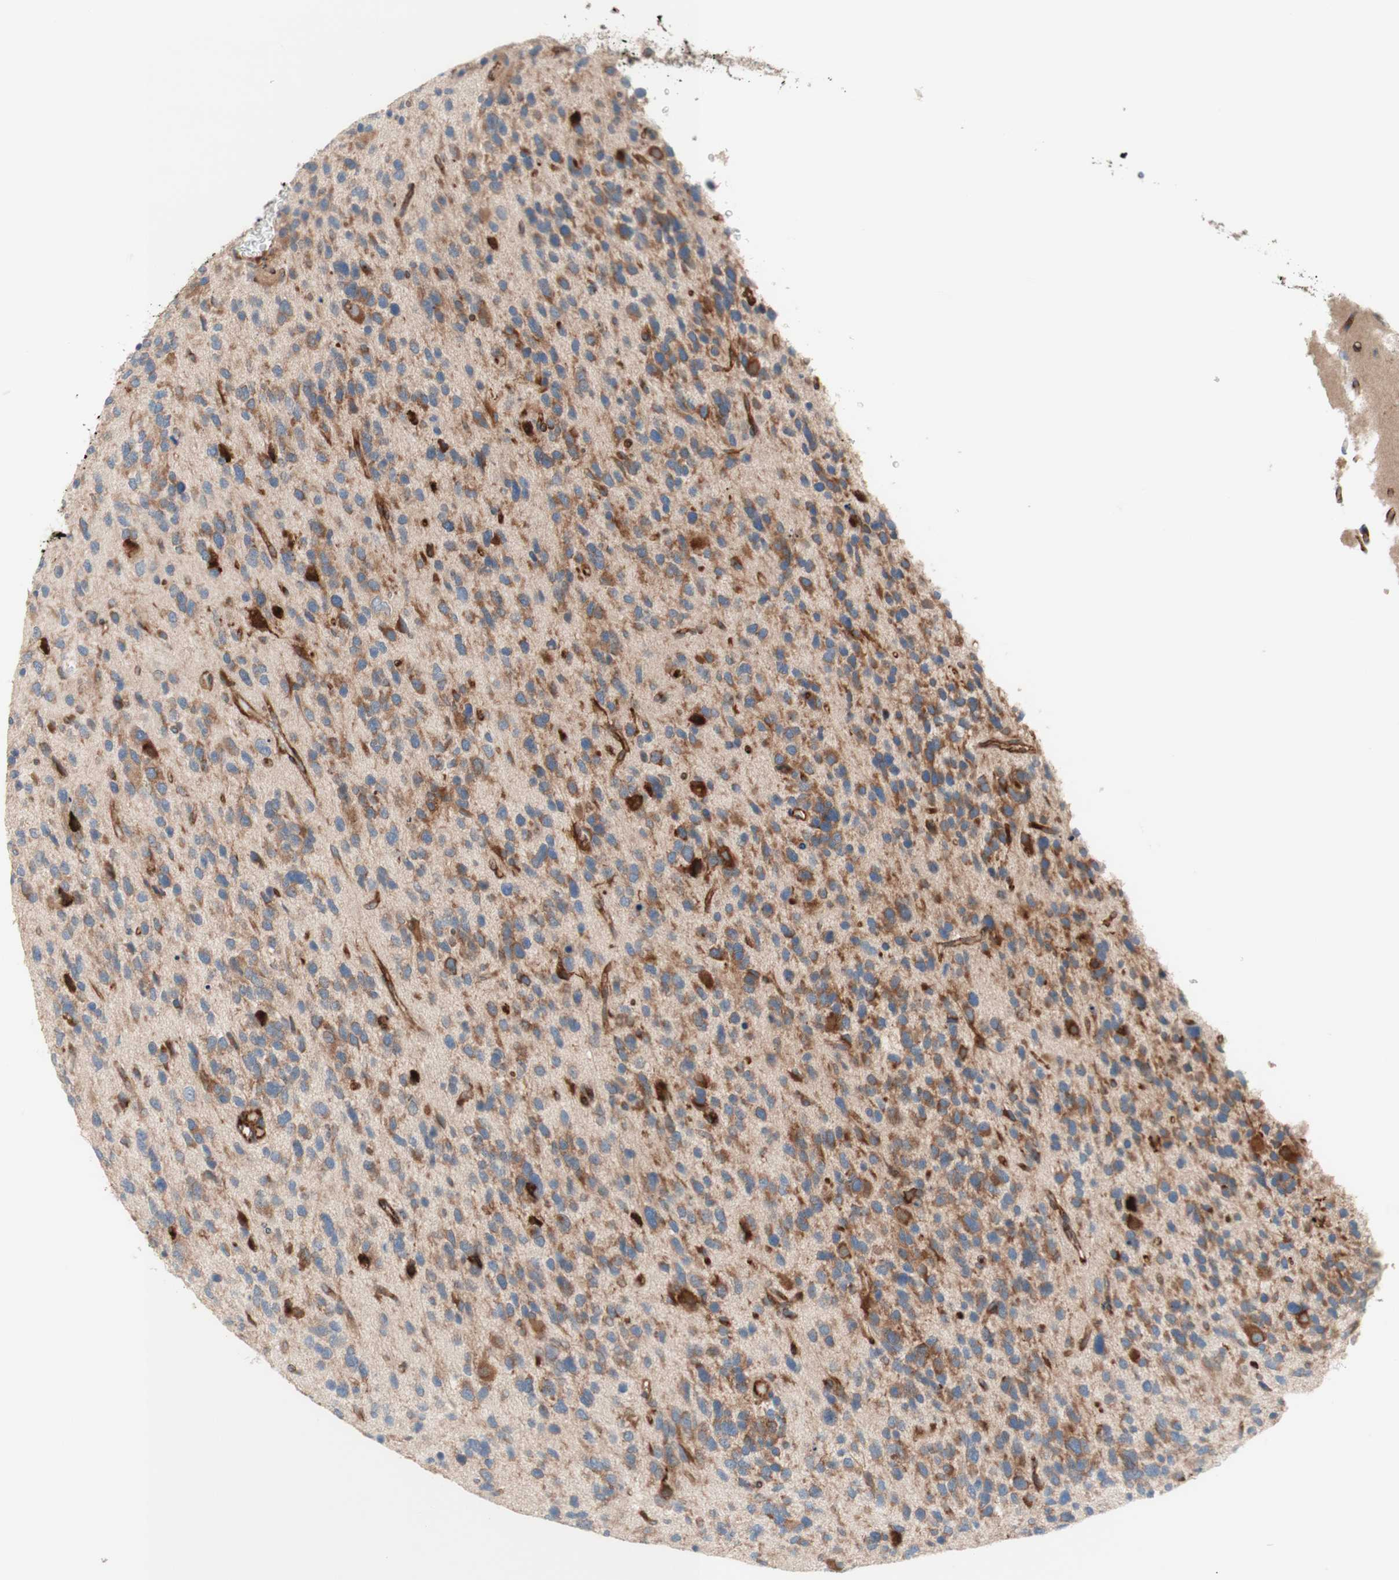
{"staining": {"intensity": "moderate", "quantity": ">75%", "location": "cytoplasmic/membranous"}, "tissue": "glioma", "cell_type": "Tumor cells", "image_type": "cancer", "snomed": [{"axis": "morphology", "description": "Glioma, malignant, High grade"}, {"axis": "topography", "description": "Brain"}], "caption": "This histopathology image reveals malignant high-grade glioma stained with immunohistochemistry to label a protein in brown. The cytoplasmic/membranous of tumor cells show moderate positivity for the protein. Nuclei are counter-stained blue.", "gene": "CCN4", "patient": {"sex": "female", "age": 58}}